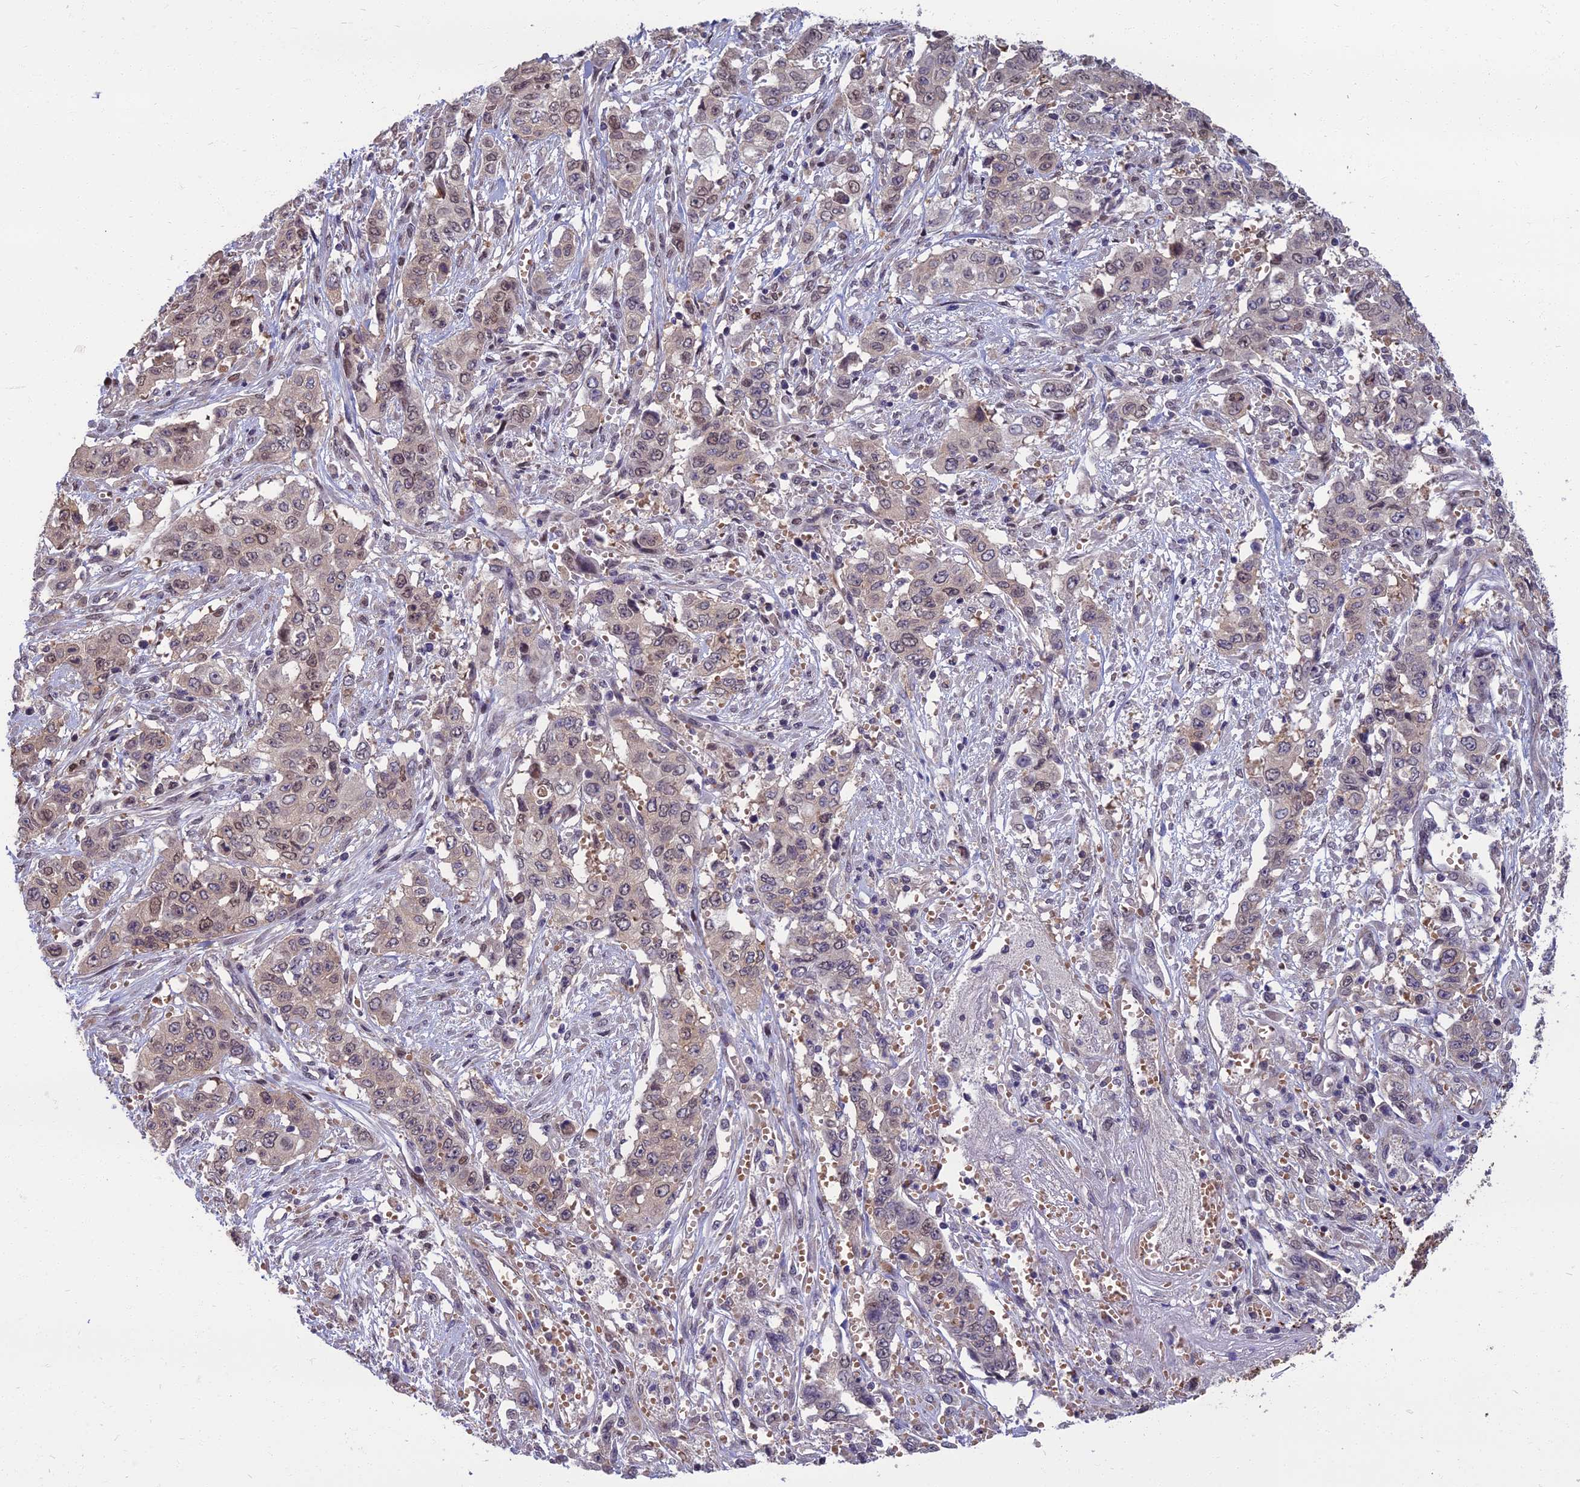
{"staining": {"intensity": "weak", "quantity": ">75%", "location": "nuclear"}, "tissue": "stomach cancer", "cell_type": "Tumor cells", "image_type": "cancer", "snomed": [{"axis": "morphology", "description": "Normal tissue, NOS"}, {"axis": "morphology", "description": "Adenocarcinoma, NOS"}, {"axis": "topography", "description": "Stomach"}], "caption": "Immunohistochemical staining of human stomach adenocarcinoma exhibits low levels of weak nuclear staining in approximately >75% of tumor cells. (Brightfield microscopy of DAB IHC at high magnification).", "gene": "NR4A3", "patient": {"sex": "female", "age": 64}}